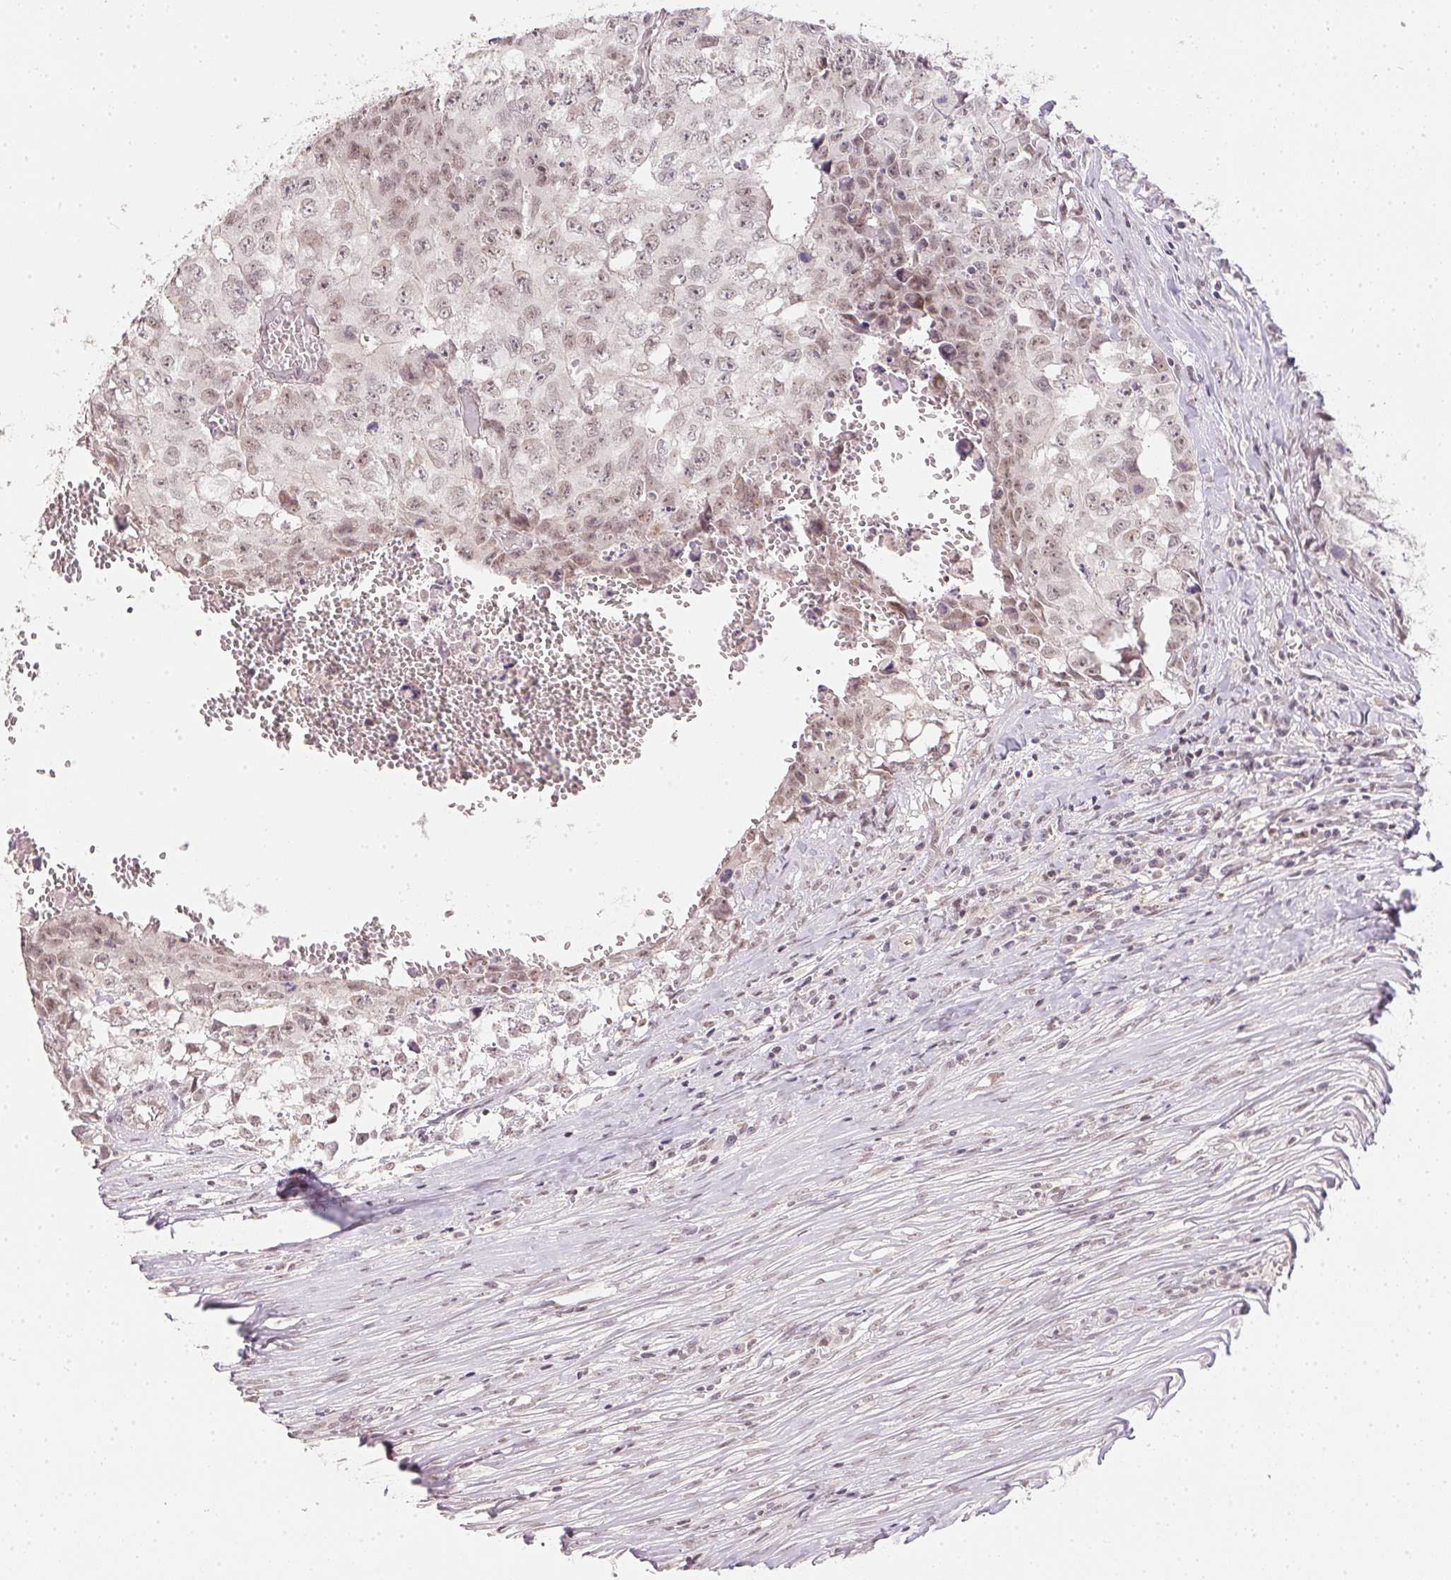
{"staining": {"intensity": "weak", "quantity": "<25%", "location": "nuclear"}, "tissue": "testis cancer", "cell_type": "Tumor cells", "image_type": "cancer", "snomed": [{"axis": "morphology", "description": "Carcinoma, Embryonal, NOS"}, {"axis": "morphology", "description": "Teratoma, malignant, NOS"}, {"axis": "topography", "description": "Testis"}], "caption": "There is no significant staining in tumor cells of testis malignant teratoma. (DAB immunohistochemistry (IHC), high magnification).", "gene": "KDM4D", "patient": {"sex": "male", "age": 24}}